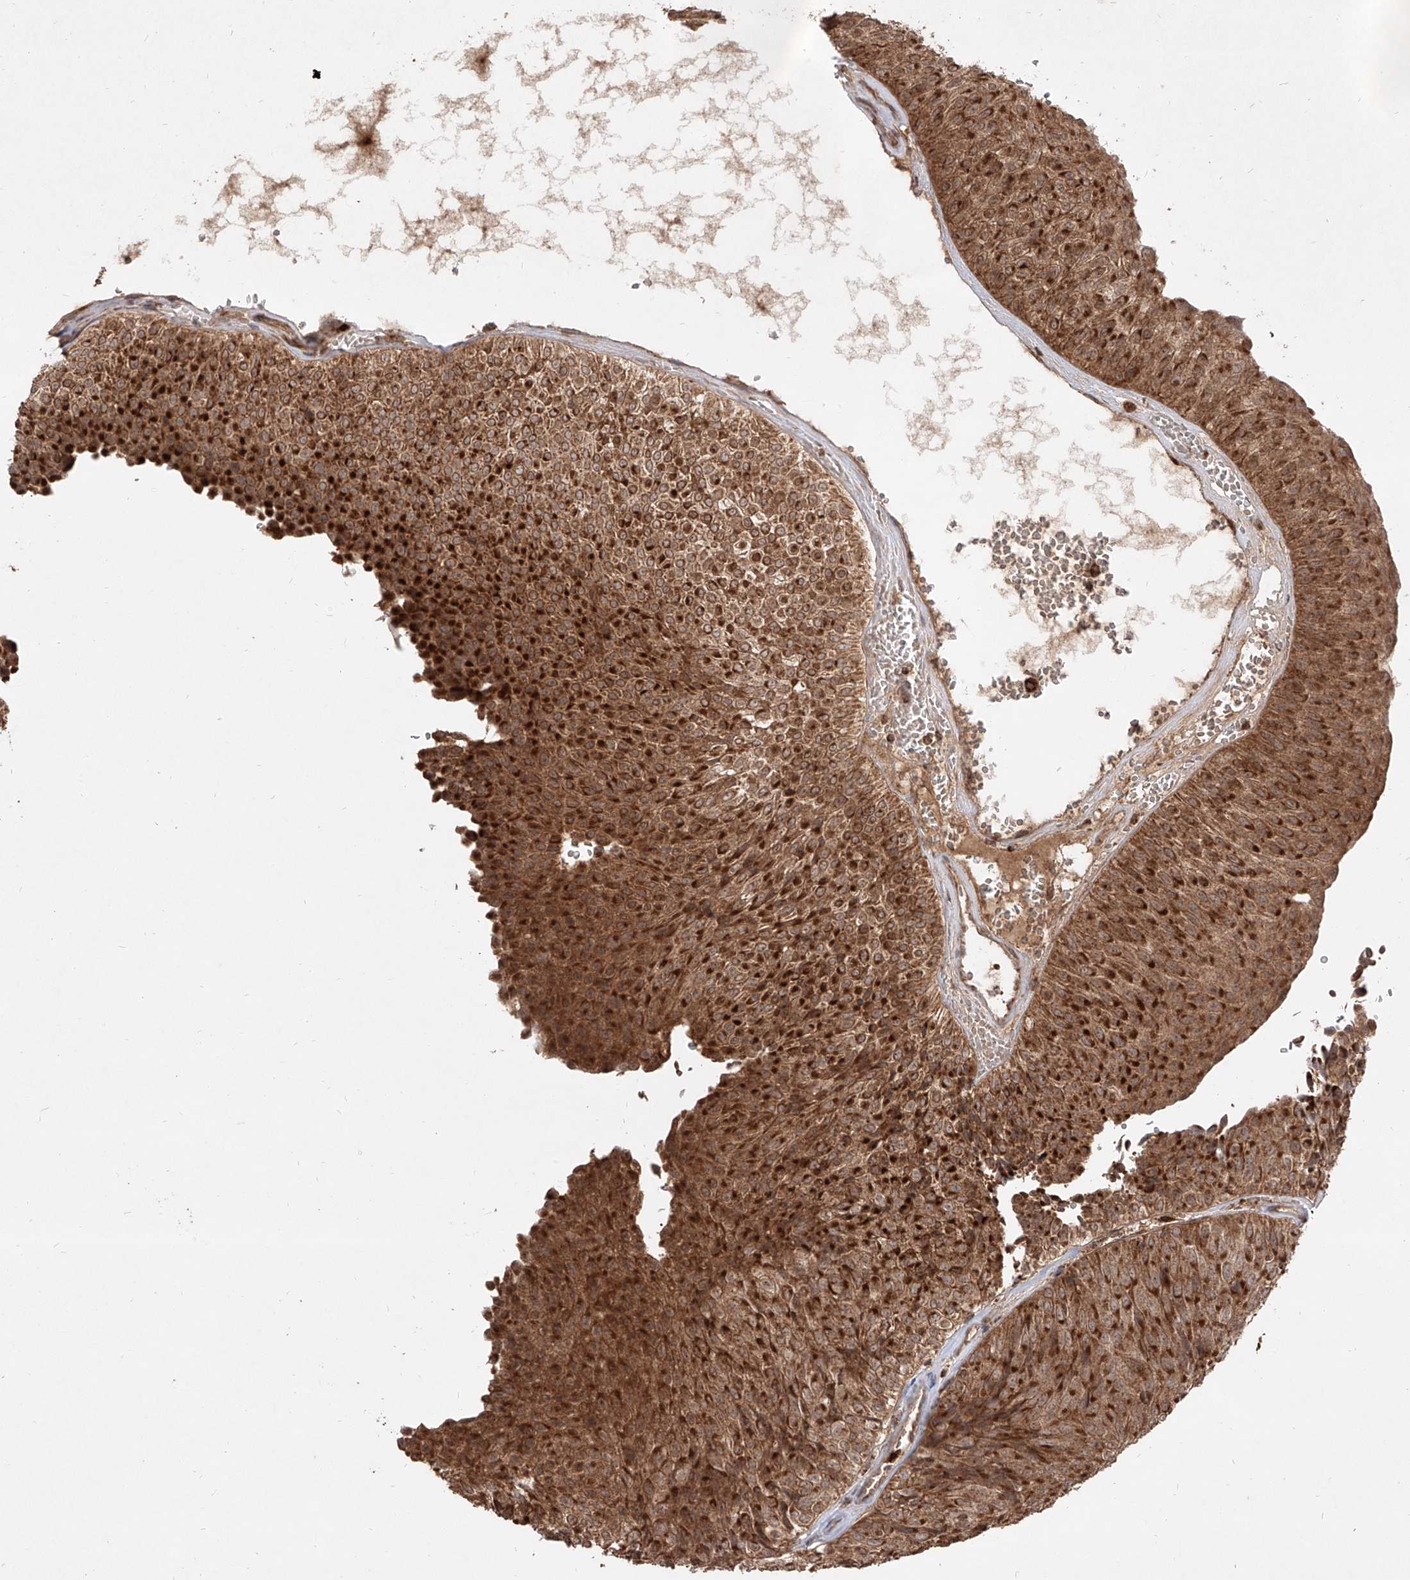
{"staining": {"intensity": "strong", "quantity": ">75%", "location": "cytoplasmic/membranous"}, "tissue": "urothelial cancer", "cell_type": "Tumor cells", "image_type": "cancer", "snomed": [{"axis": "morphology", "description": "Urothelial carcinoma, Low grade"}, {"axis": "topography", "description": "Urinary bladder"}], "caption": "A photomicrograph showing strong cytoplasmic/membranous staining in about >75% of tumor cells in low-grade urothelial carcinoma, as visualized by brown immunohistochemical staining.", "gene": "AIM2", "patient": {"sex": "male", "age": 78}}